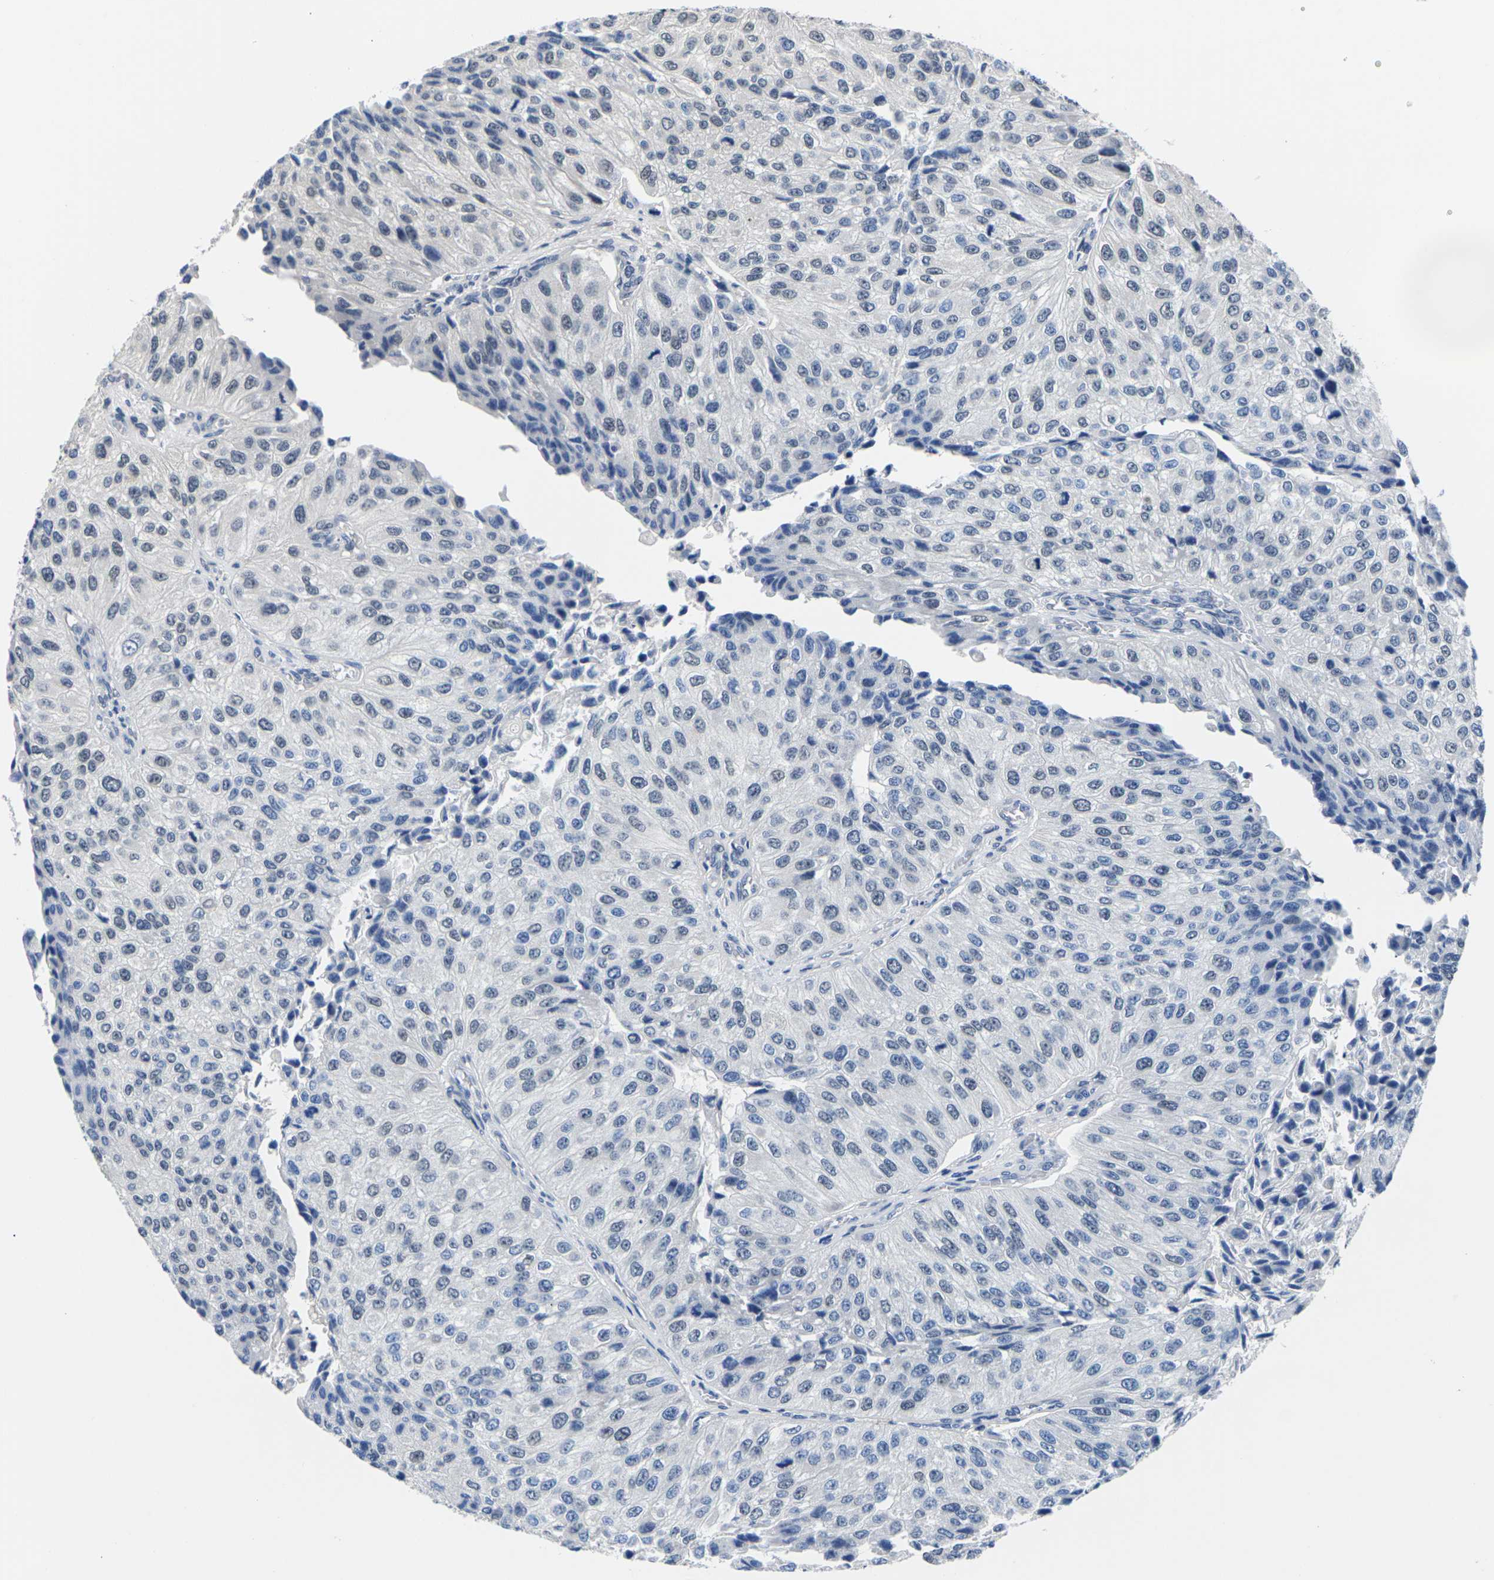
{"staining": {"intensity": "negative", "quantity": "none", "location": "none"}, "tissue": "urothelial cancer", "cell_type": "Tumor cells", "image_type": "cancer", "snomed": [{"axis": "morphology", "description": "Urothelial carcinoma, High grade"}, {"axis": "topography", "description": "Kidney"}, {"axis": "topography", "description": "Urinary bladder"}], "caption": "Immunohistochemistry histopathology image of human urothelial cancer stained for a protein (brown), which exhibits no staining in tumor cells. (DAB (3,3'-diaminobenzidine) immunohistochemistry, high magnification).", "gene": "ST6GAL2", "patient": {"sex": "male", "age": 77}}